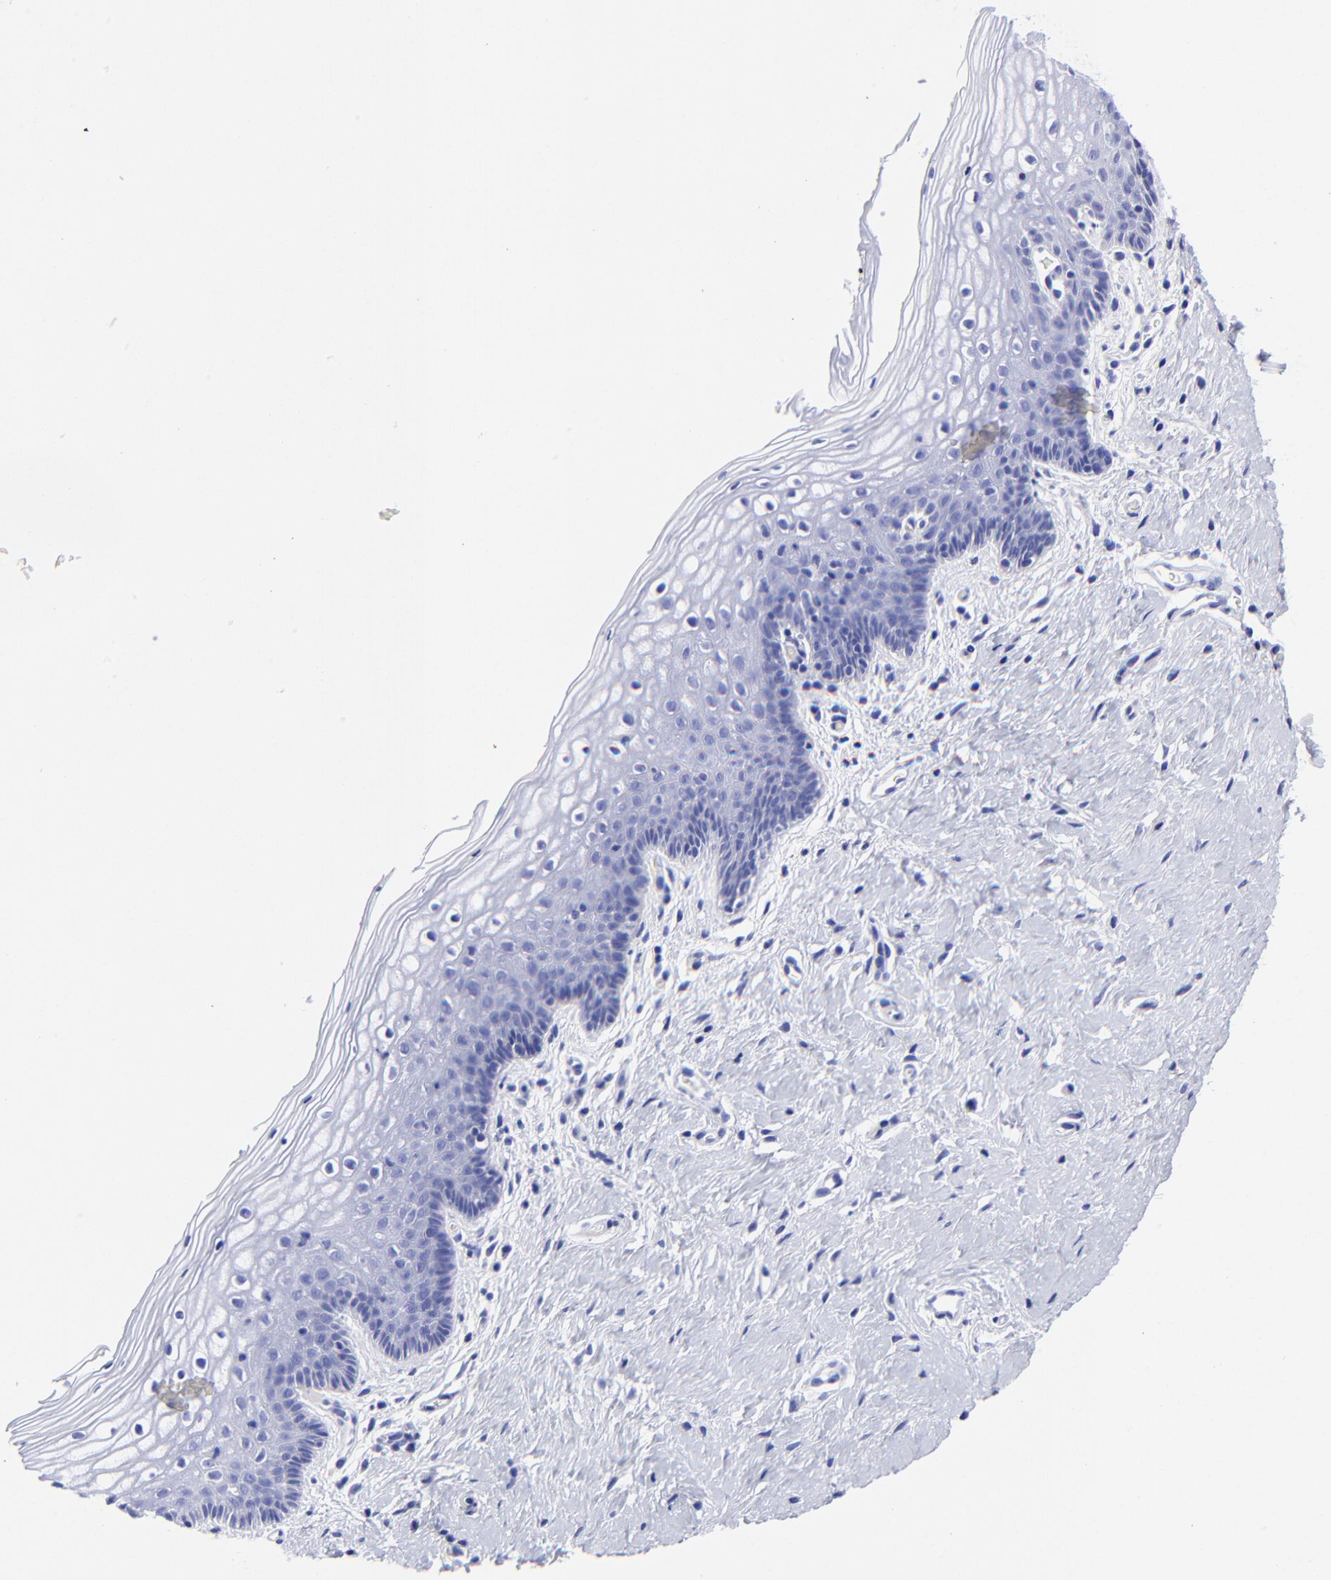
{"staining": {"intensity": "weak", "quantity": "<25%", "location": "nuclear"}, "tissue": "vagina", "cell_type": "Squamous epithelial cells", "image_type": "normal", "snomed": [{"axis": "morphology", "description": "Normal tissue, NOS"}, {"axis": "topography", "description": "Vagina"}], "caption": "This histopathology image is of unremarkable vagina stained with immunohistochemistry to label a protein in brown with the nuclei are counter-stained blue. There is no staining in squamous epithelial cells.", "gene": "DNMT1", "patient": {"sex": "female", "age": 46}}